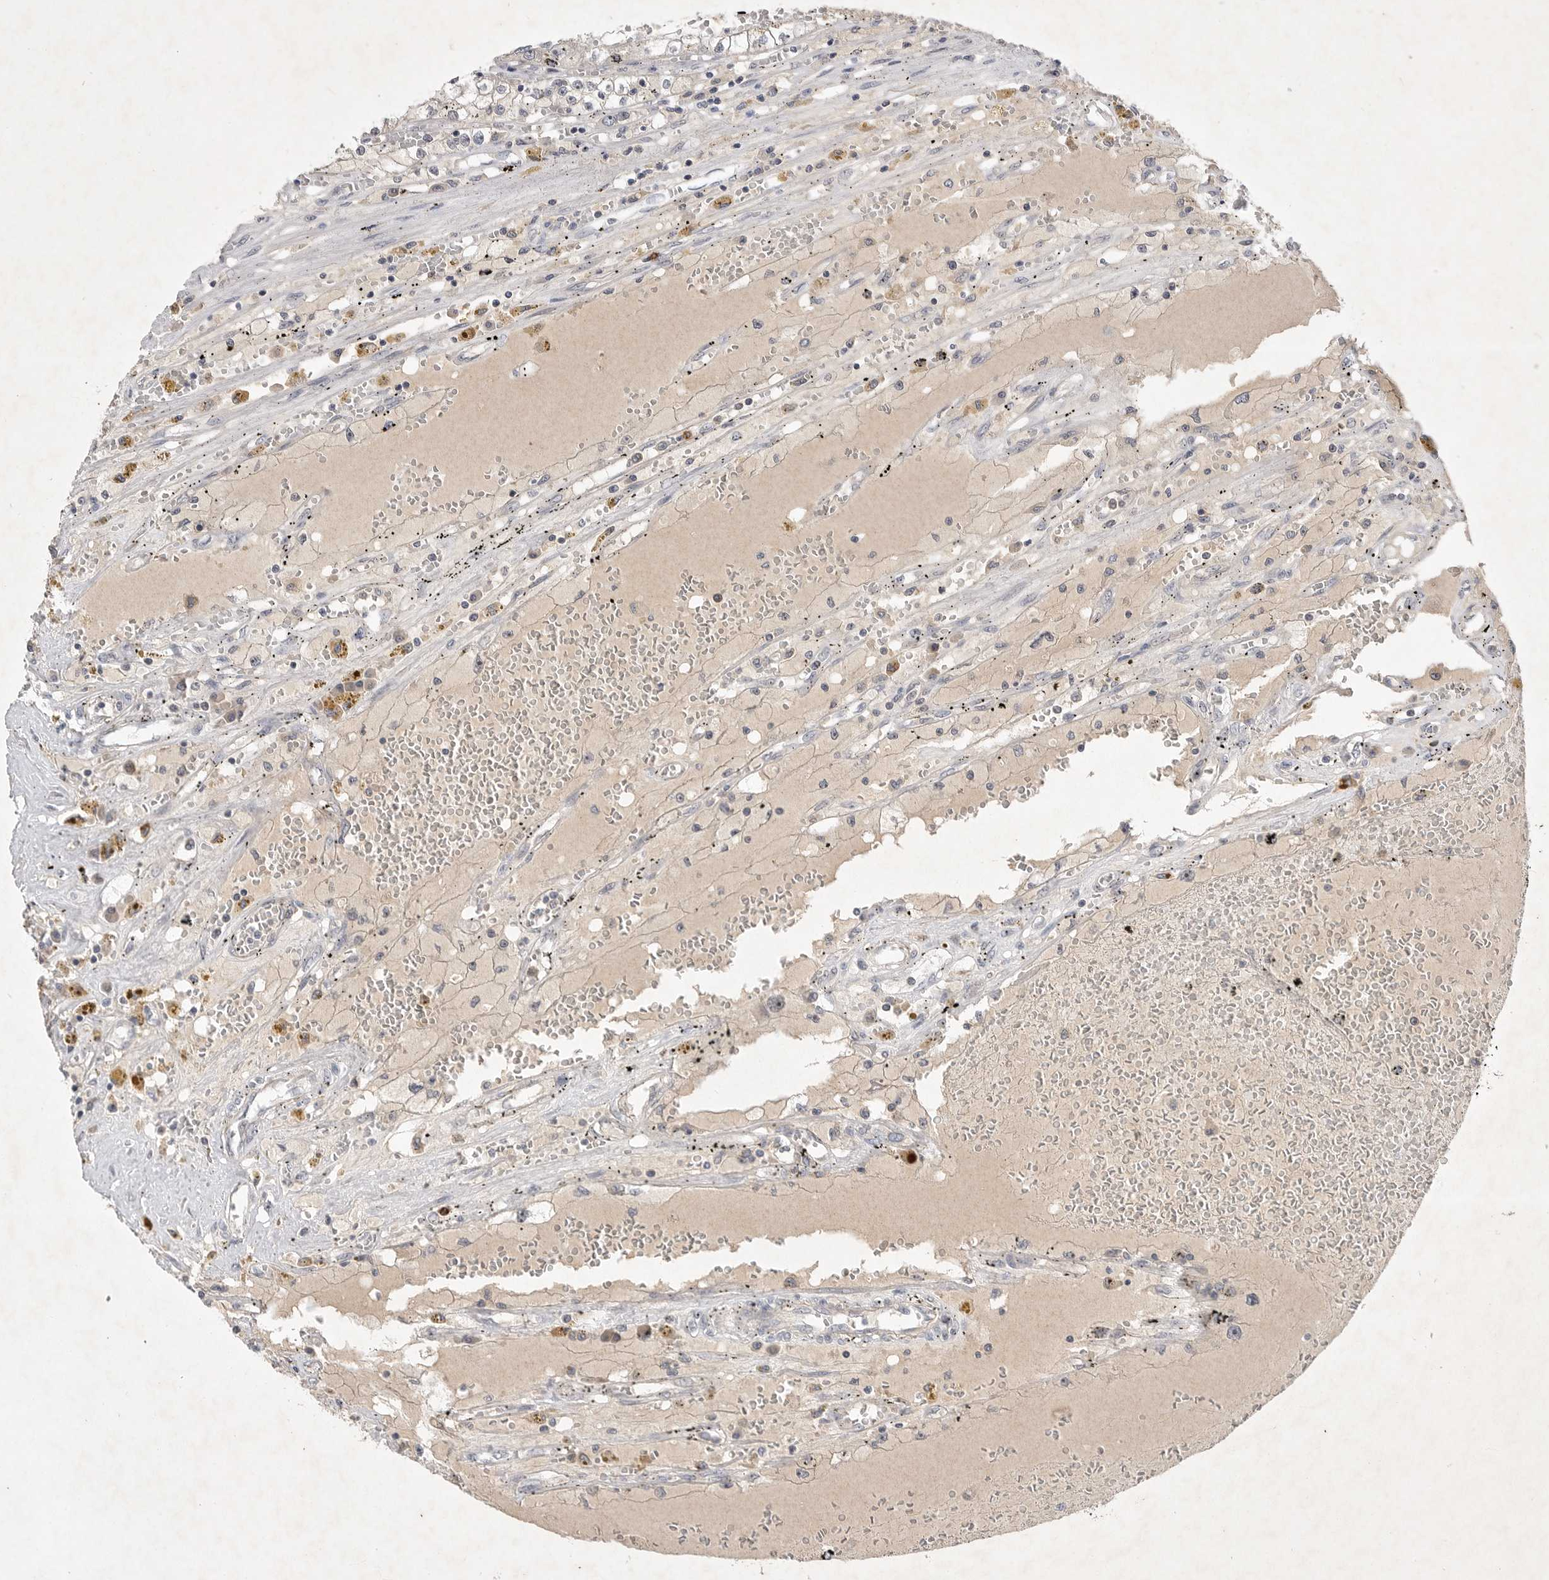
{"staining": {"intensity": "negative", "quantity": "none", "location": "none"}, "tissue": "renal cancer", "cell_type": "Tumor cells", "image_type": "cancer", "snomed": [{"axis": "morphology", "description": "Adenocarcinoma, NOS"}, {"axis": "topography", "description": "Kidney"}], "caption": "Immunohistochemistry (IHC) histopathology image of human renal adenocarcinoma stained for a protein (brown), which displays no positivity in tumor cells.", "gene": "ITGAD", "patient": {"sex": "male", "age": 56}}